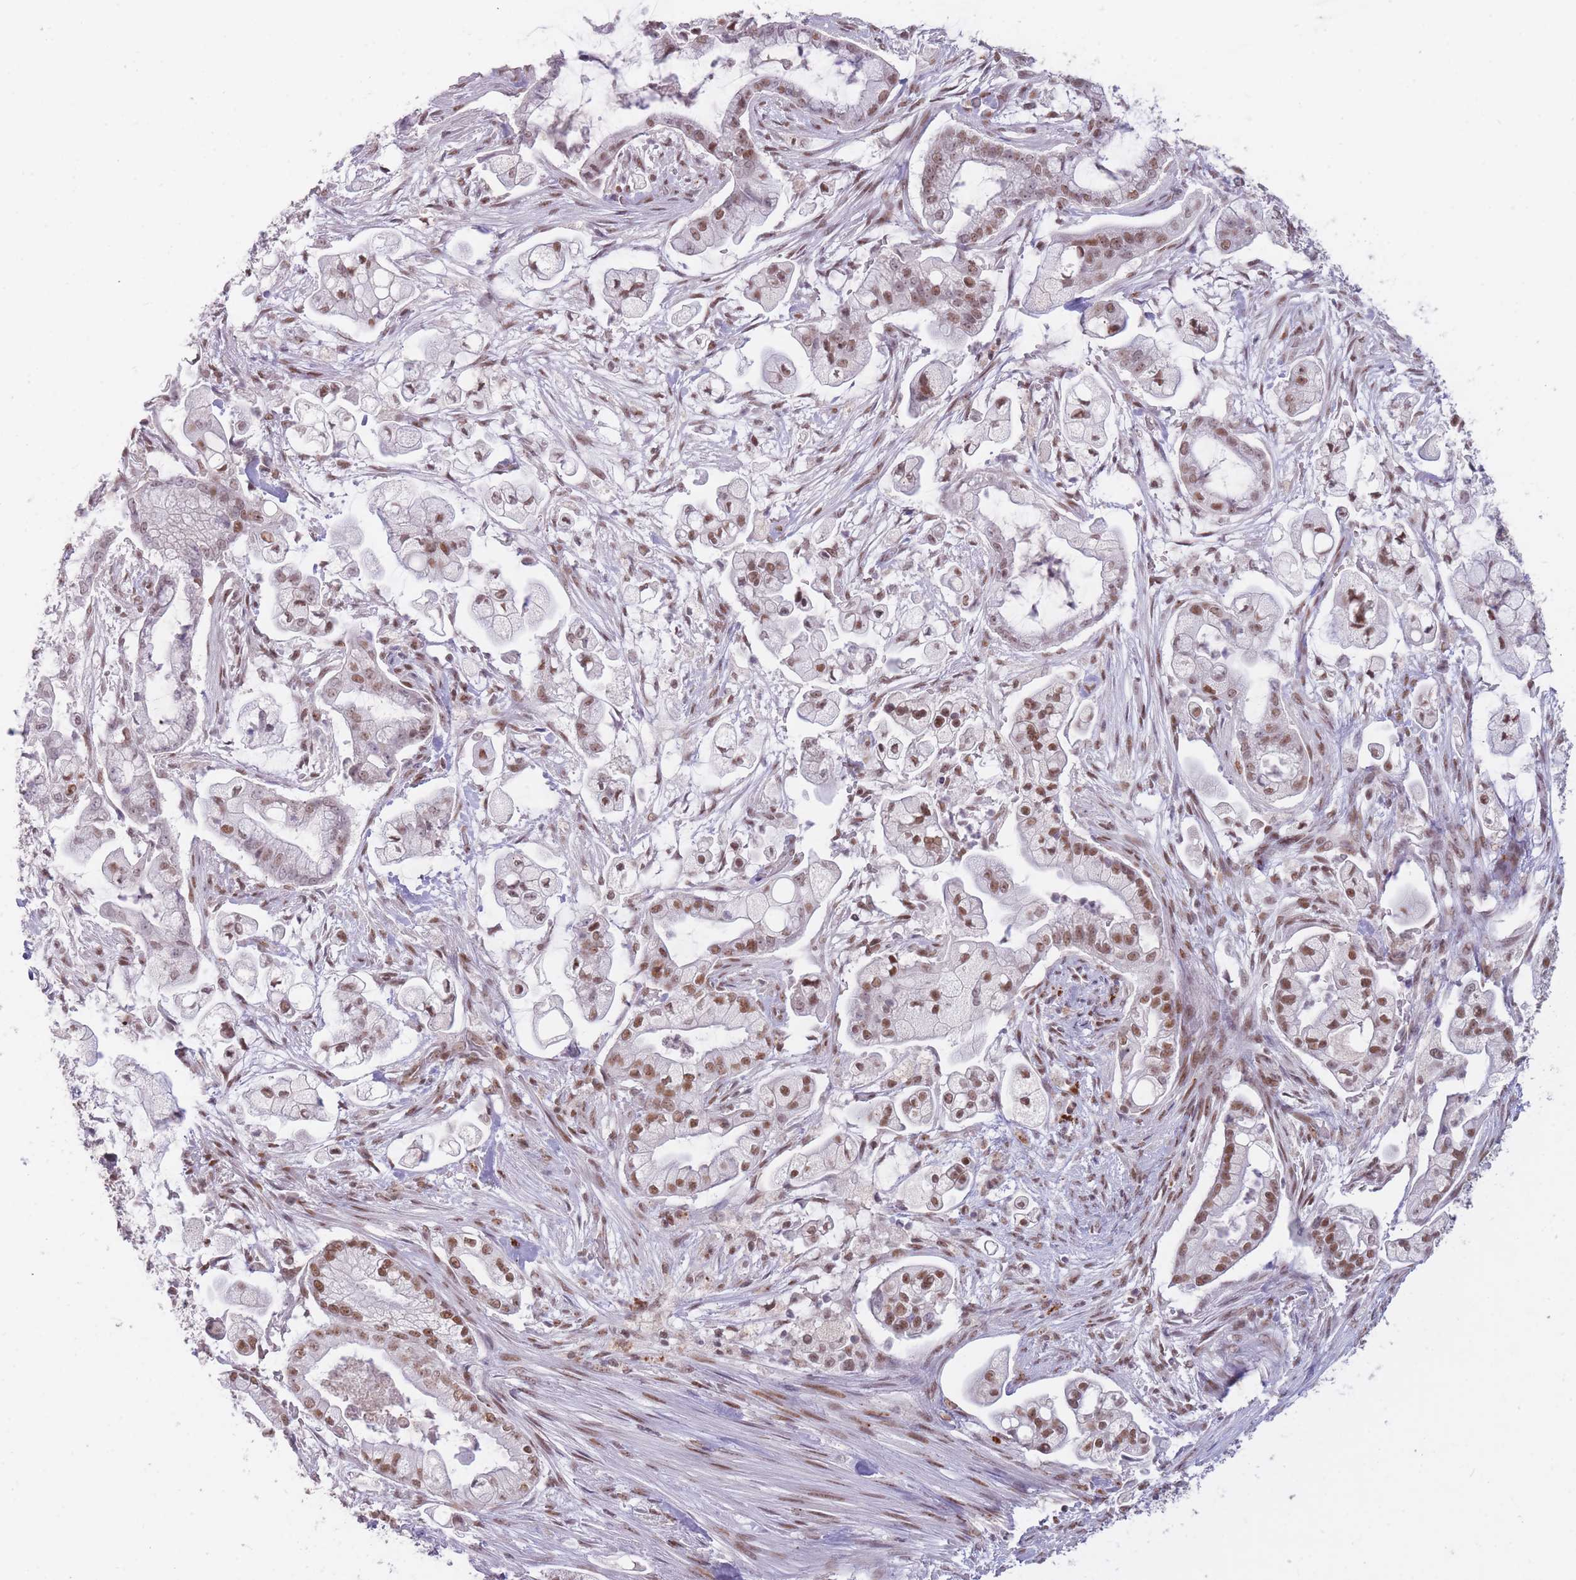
{"staining": {"intensity": "moderate", "quantity": "25%-75%", "location": "cytoplasmic/membranous"}, "tissue": "pancreatic cancer", "cell_type": "Tumor cells", "image_type": "cancer", "snomed": [{"axis": "morphology", "description": "Adenocarcinoma, NOS"}, {"axis": "topography", "description": "Pancreas"}], "caption": "Pancreatic cancer was stained to show a protein in brown. There is medium levels of moderate cytoplasmic/membranous expression in approximately 25%-75% of tumor cells. (IHC, brightfield microscopy, high magnification).", "gene": "HNRNPUL1", "patient": {"sex": "female", "age": 69}}